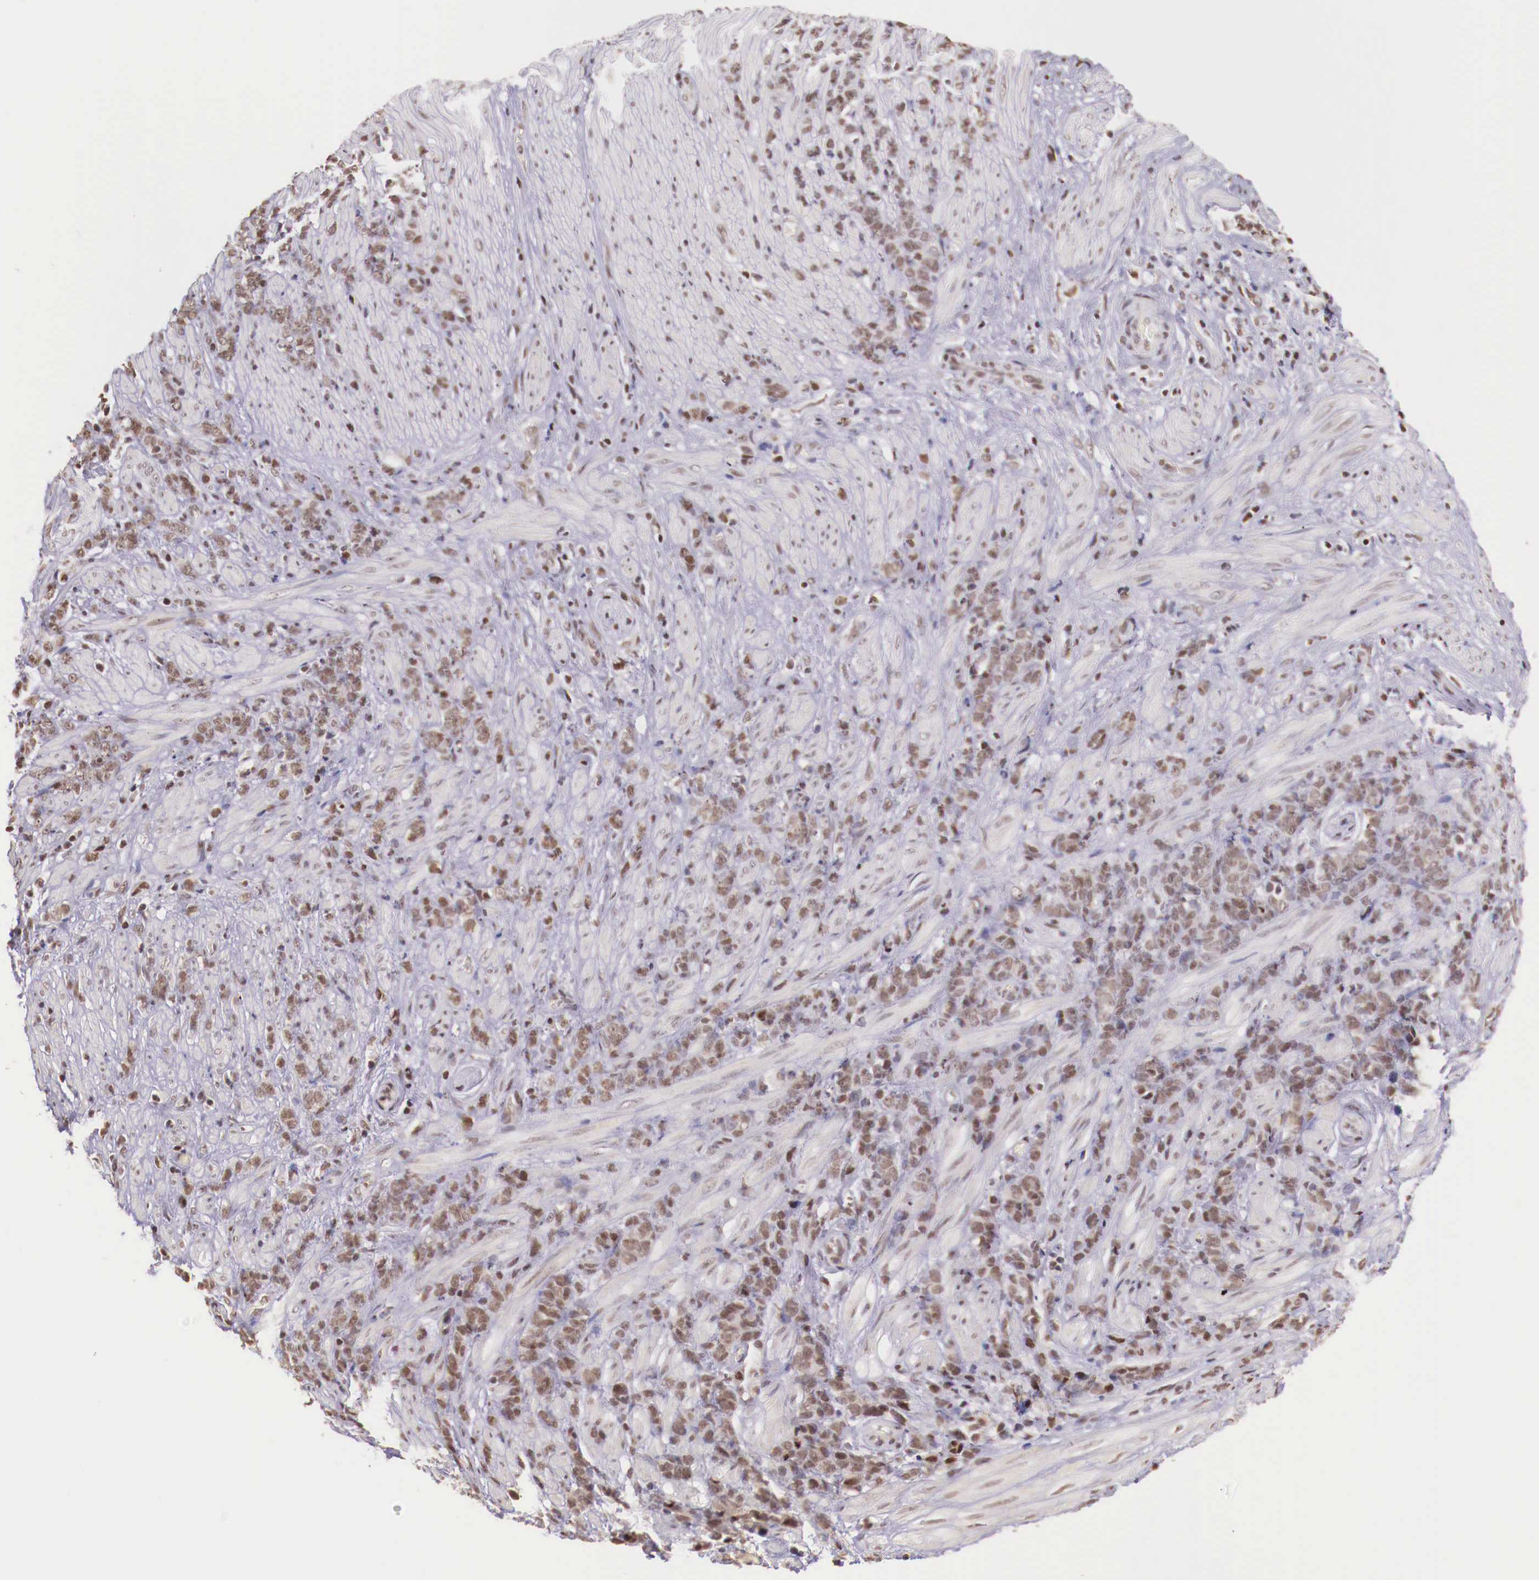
{"staining": {"intensity": "weak", "quantity": "25%-75%", "location": "nuclear"}, "tissue": "stomach cancer", "cell_type": "Tumor cells", "image_type": "cancer", "snomed": [{"axis": "morphology", "description": "Adenocarcinoma, NOS"}, {"axis": "topography", "description": "Stomach, lower"}], "caption": "Stomach adenocarcinoma tissue displays weak nuclear expression in about 25%-75% of tumor cells", "gene": "SP1", "patient": {"sex": "male", "age": 88}}